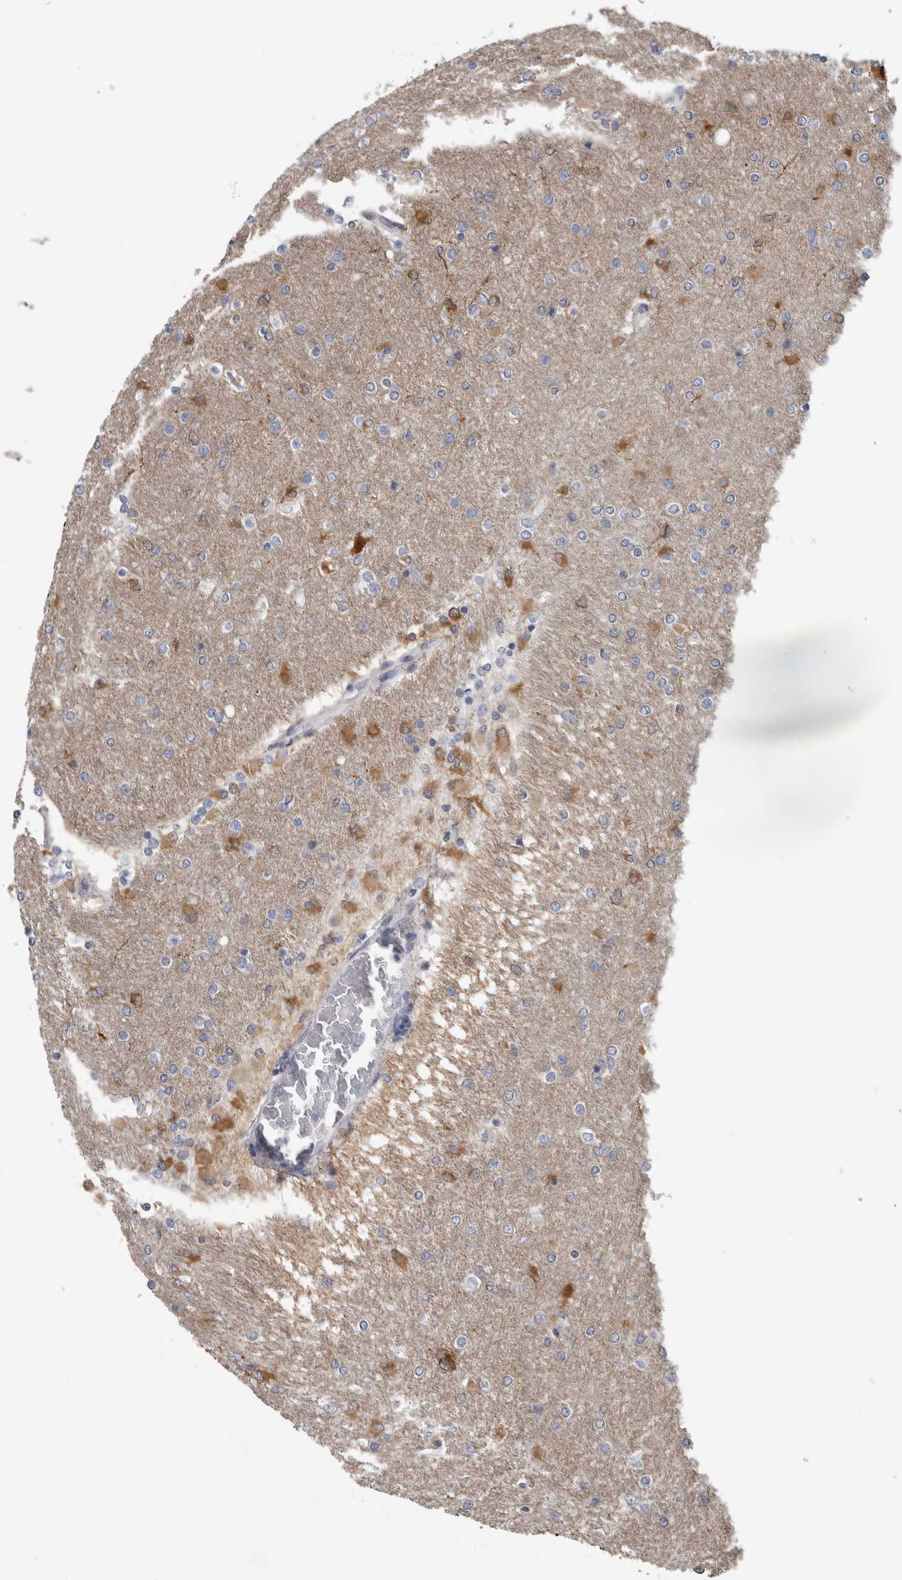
{"staining": {"intensity": "negative", "quantity": "none", "location": "none"}, "tissue": "glioma", "cell_type": "Tumor cells", "image_type": "cancer", "snomed": [{"axis": "morphology", "description": "Glioma, malignant, High grade"}, {"axis": "topography", "description": "Cerebral cortex"}], "caption": "Micrograph shows no significant protein staining in tumor cells of malignant glioma (high-grade).", "gene": "TMEM242", "patient": {"sex": "female", "age": 36}}